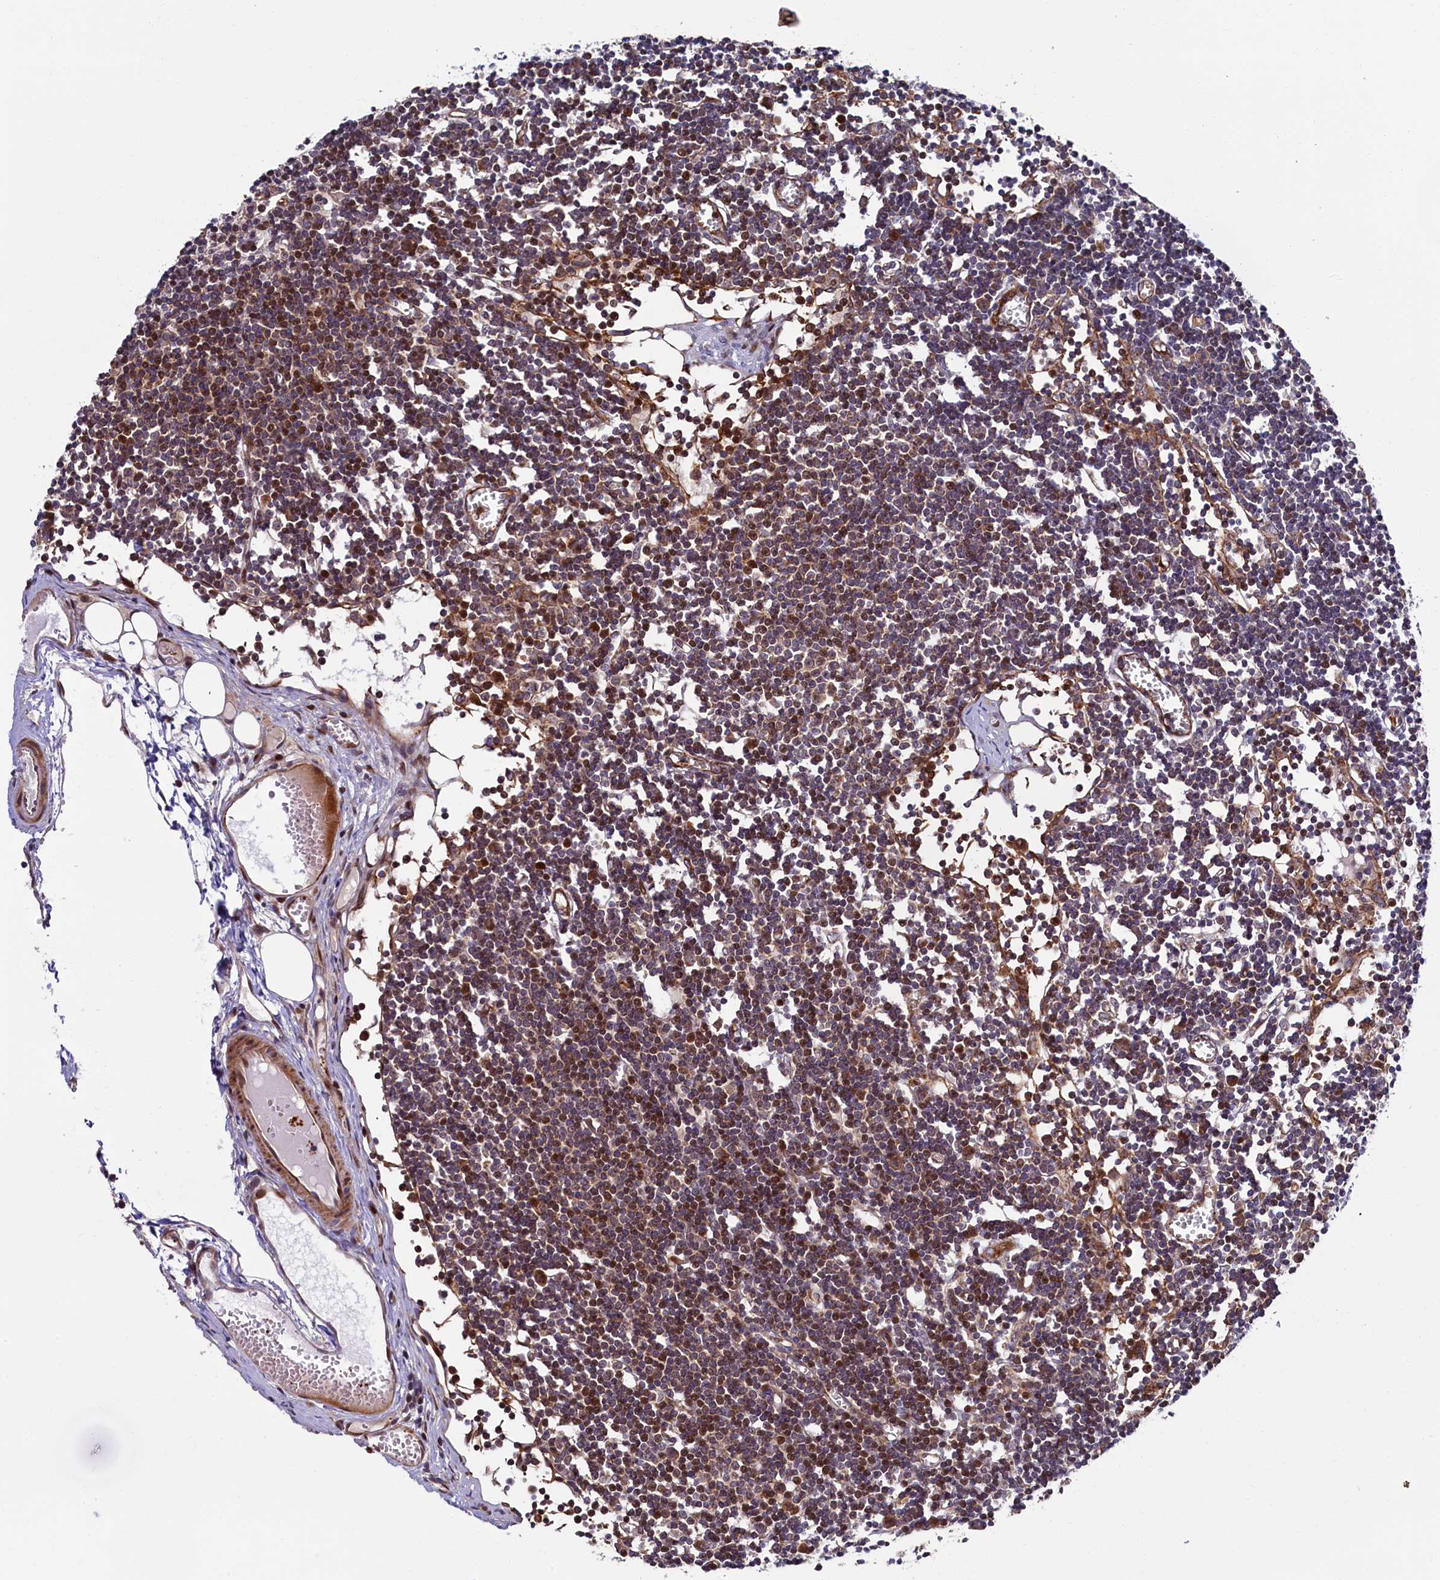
{"staining": {"intensity": "weak", "quantity": "<25%", "location": "cytoplasmic/membranous"}, "tissue": "lymph node", "cell_type": "Germinal center cells", "image_type": "normal", "snomed": [{"axis": "morphology", "description": "Normal tissue, NOS"}, {"axis": "topography", "description": "Lymph node"}], "caption": "Germinal center cells are negative for protein expression in normal human lymph node. (DAB (3,3'-diaminobenzidine) immunohistochemistry, high magnification).", "gene": "PIK3C3", "patient": {"sex": "female", "age": 11}}